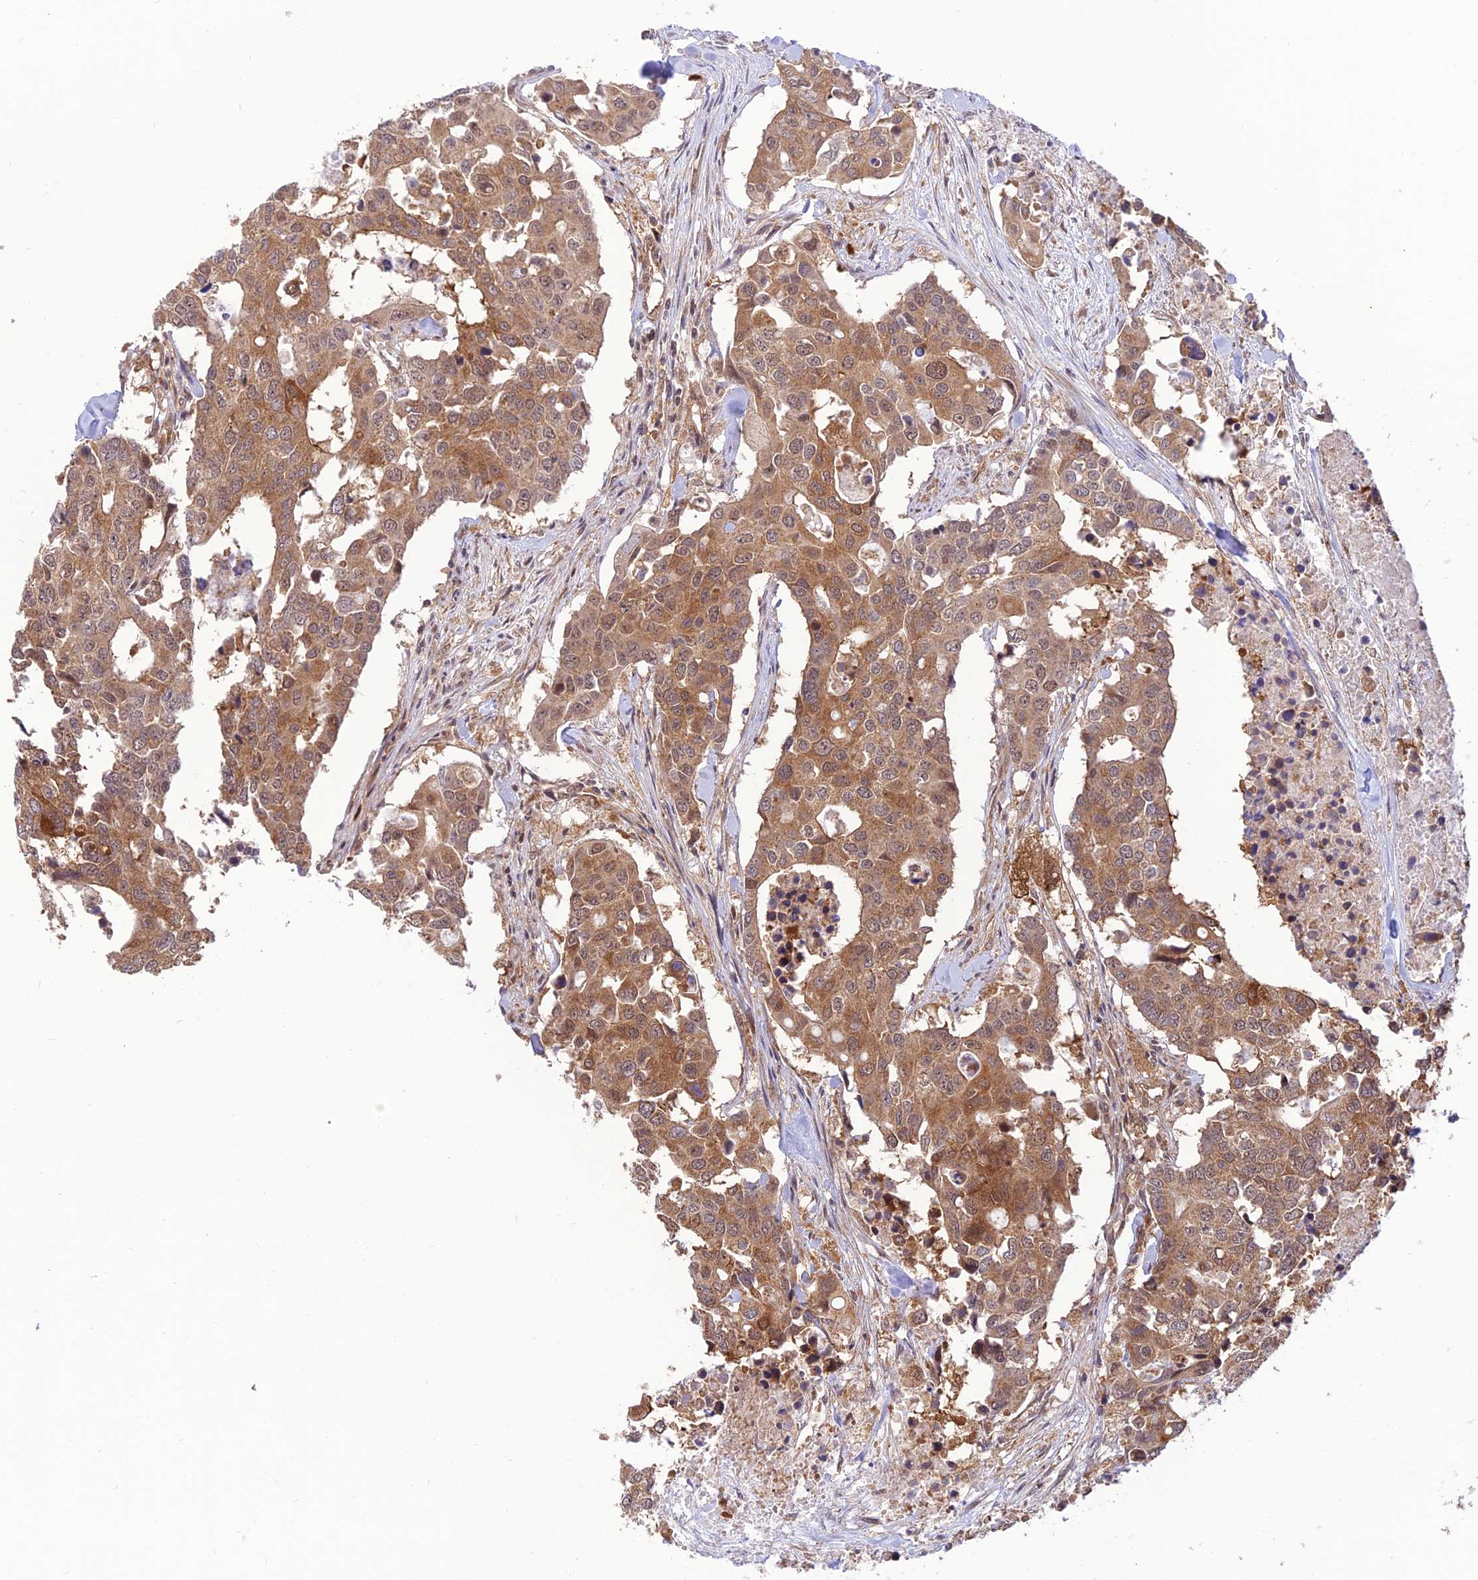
{"staining": {"intensity": "moderate", "quantity": ">75%", "location": "cytoplasmic/membranous"}, "tissue": "colorectal cancer", "cell_type": "Tumor cells", "image_type": "cancer", "snomed": [{"axis": "morphology", "description": "Adenocarcinoma, NOS"}, {"axis": "topography", "description": "Colon"}], "caption": "Immunohistochemical staining of colorectal cancer (adenocarcinoma) shows medium levels of moderate cytoplasmic/membranous protein positivity in approximately >75% of tumor cells.", "gene": "GOLGA3", "patient": {"sex": "male", "age": 77}}